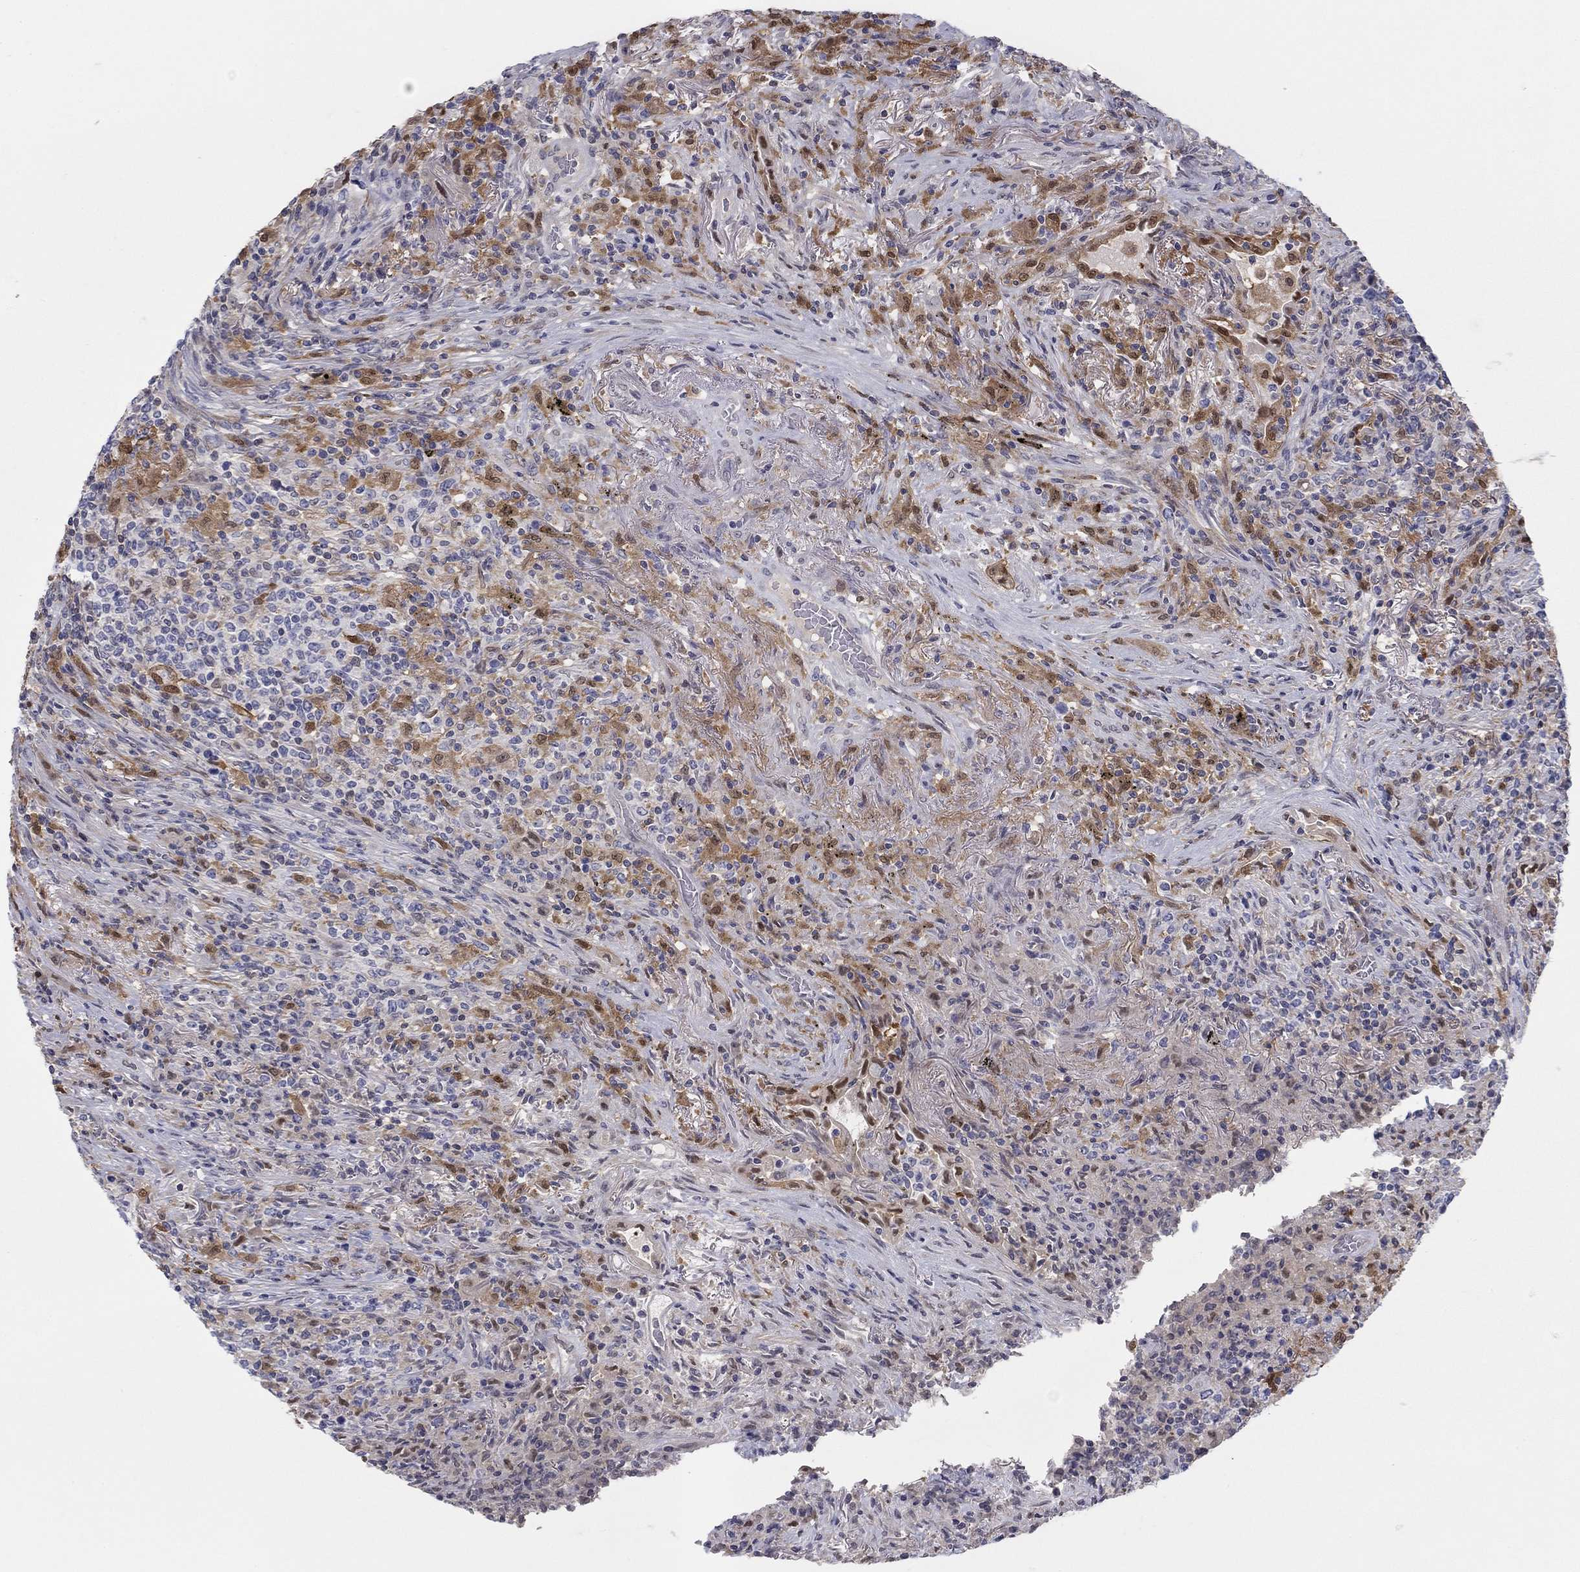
{"staining": {"intensity": "weak", "quantity": "25%-75%", "location": "cytoplasmic/membranous,nuclear"}, "tissue": "lymphoma", "cell_type": "Tumor cells", "image_type": "cancer", "snomed": [{"axis": "morphology", "description": "Malignant lymphoma, non-Hodgkin's type, High grade"}, {"axis": "topography", "description": "Lung"}], "caption": "There is low levels of weak cytoplasmic/membranous and nuclear staining in tumor cells of malignant lymphoma, non-Hodgkin's type (high-grade), as demonstrated by immunohistochemical staining (brown color).", "gene": "PDXK", "patient": {"sex": "male", "age": 79}}